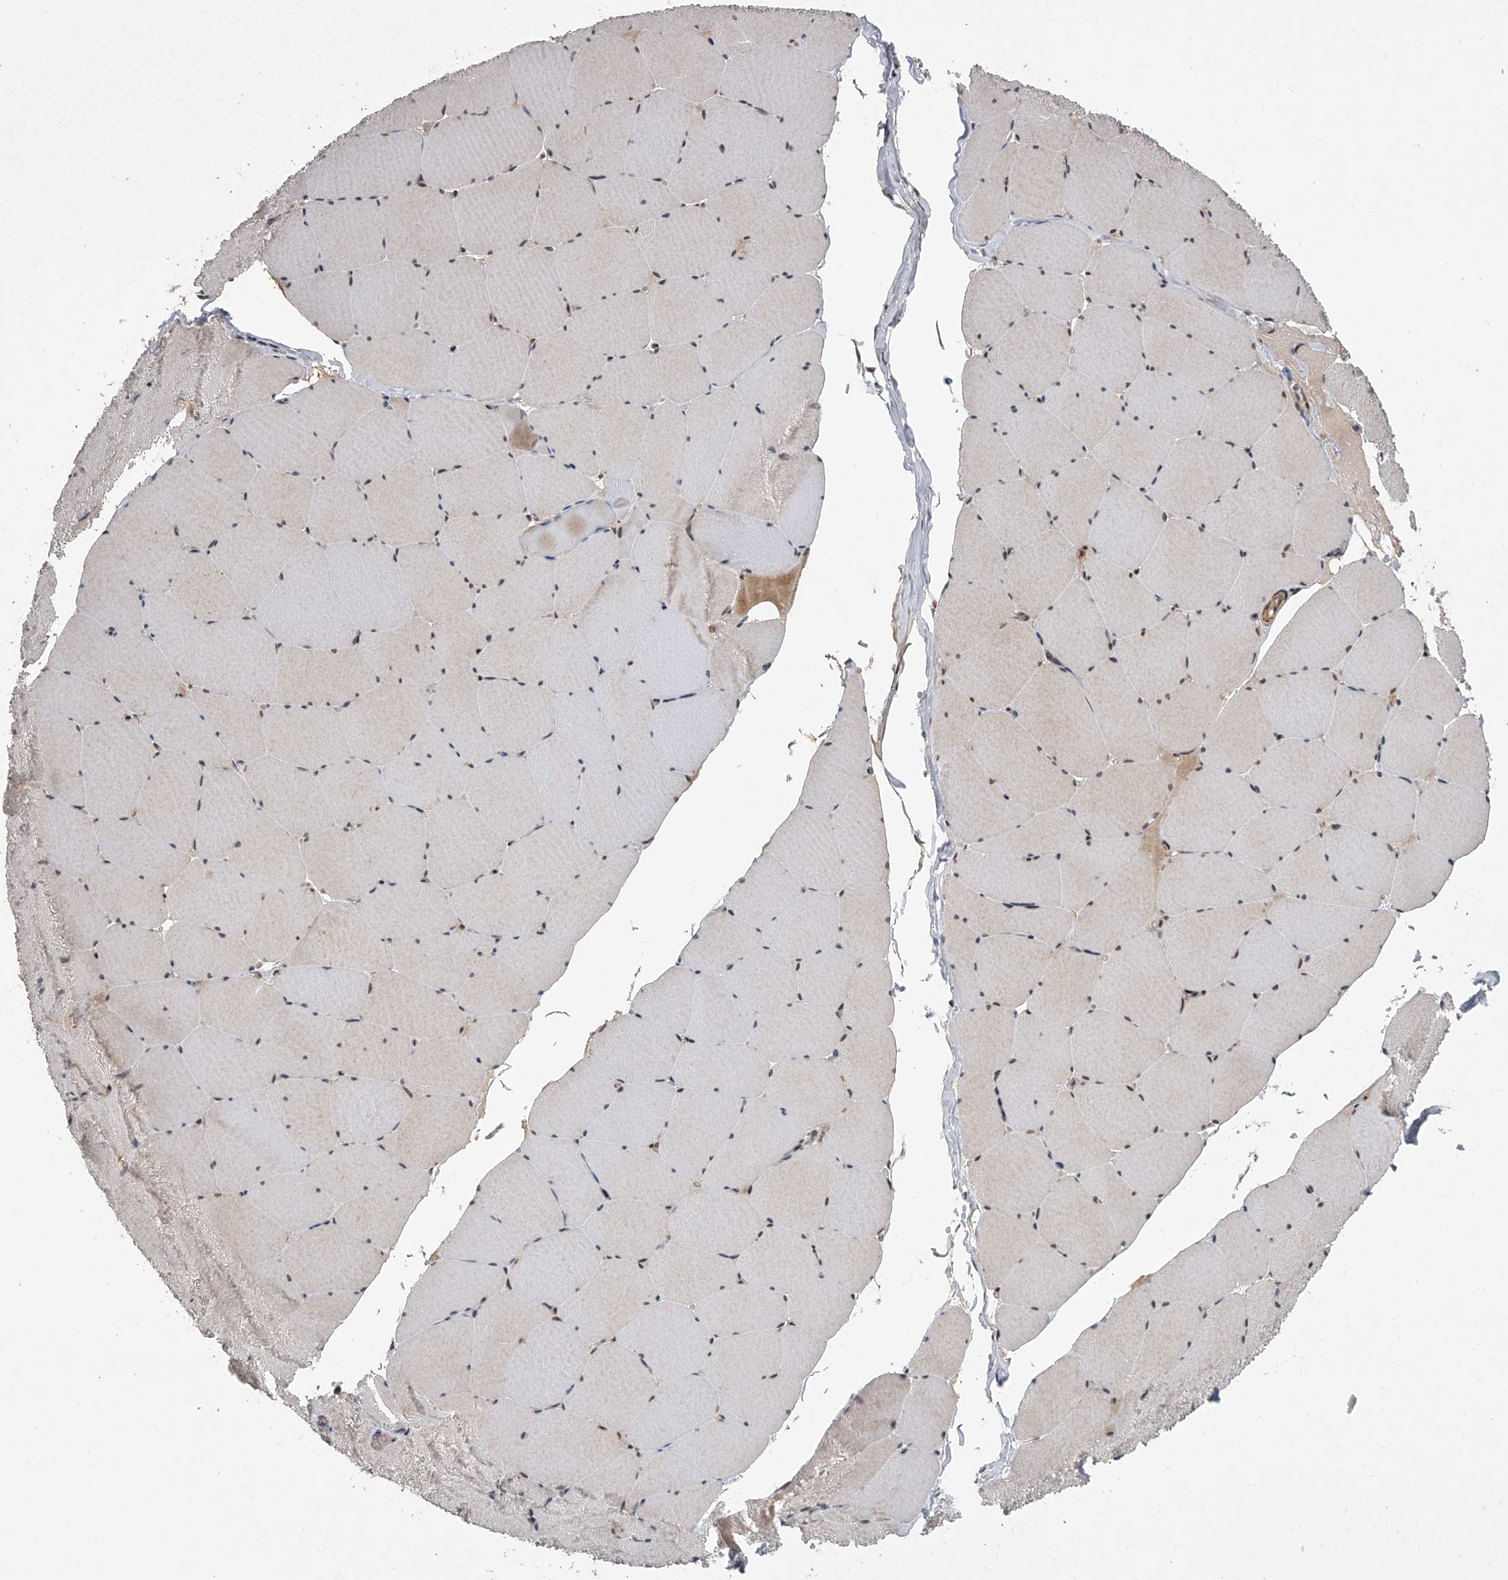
{"staining": {"intensity": "weak", "quantity": "<25%", "location": "cytoplasmic/membranous"}, "tissue": "skeletal muscle", "cell_type": "Myocytes", "image_type": "normal", "snomed": [{"axis": "morphology", "description": "Normal tissue, NOS"}, {"axis": "topography", "description": "Skeletal muscle"}, {"axis": "topography", "description": "Head-Neck"}], "caption": "High power microscopy image of an immunohistochemistry (IHC) histopathology image of normal skeletal muscle, revealing no significant positivity in myocytes.", "gene": "ZNF426", "patient": {"sex": "male", "age": 66}}